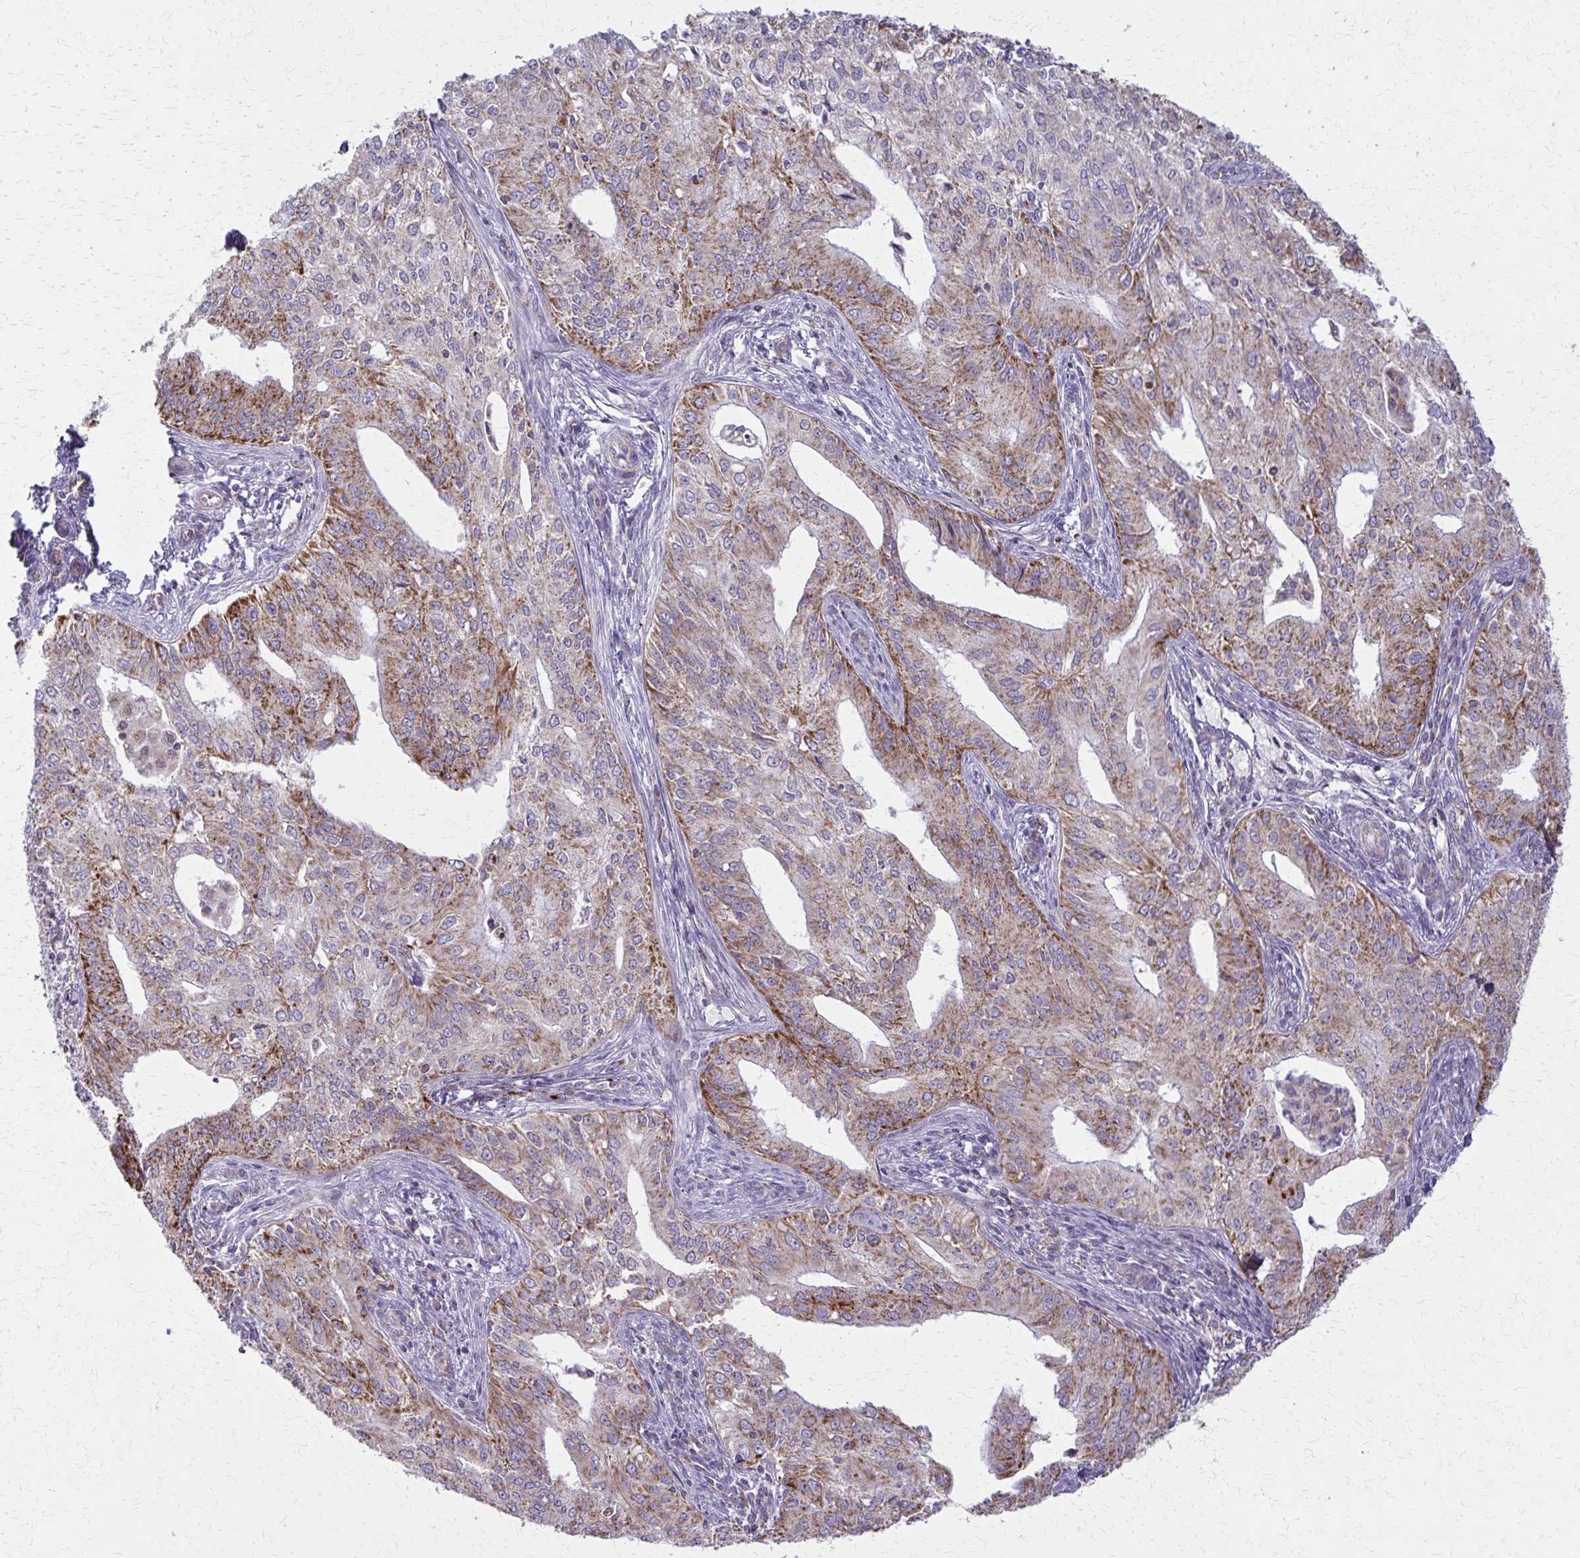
{"staining": {"intensity": "moderate", "quantity": ">75%", "location": "cytoplasmic/membranous"}, "tissue": "endometrial cancer", "cell_type": "Tumor cells", "image_type": "cancer", "snomed": [{"axis": "morphology", "description": "Adenocarcinoma, NOS"}, {"axis": "topography", "description": "Endometrium"}], "caption": "Immunohistochemical staining of adenocarcinoma (endometrial) shows medium levels of moderate cytoplasmic/membranous protein expression in approximately >75% of tumor cells.", "gene": "TVP23A", "patient": {"sex": "female", "age": 50}}